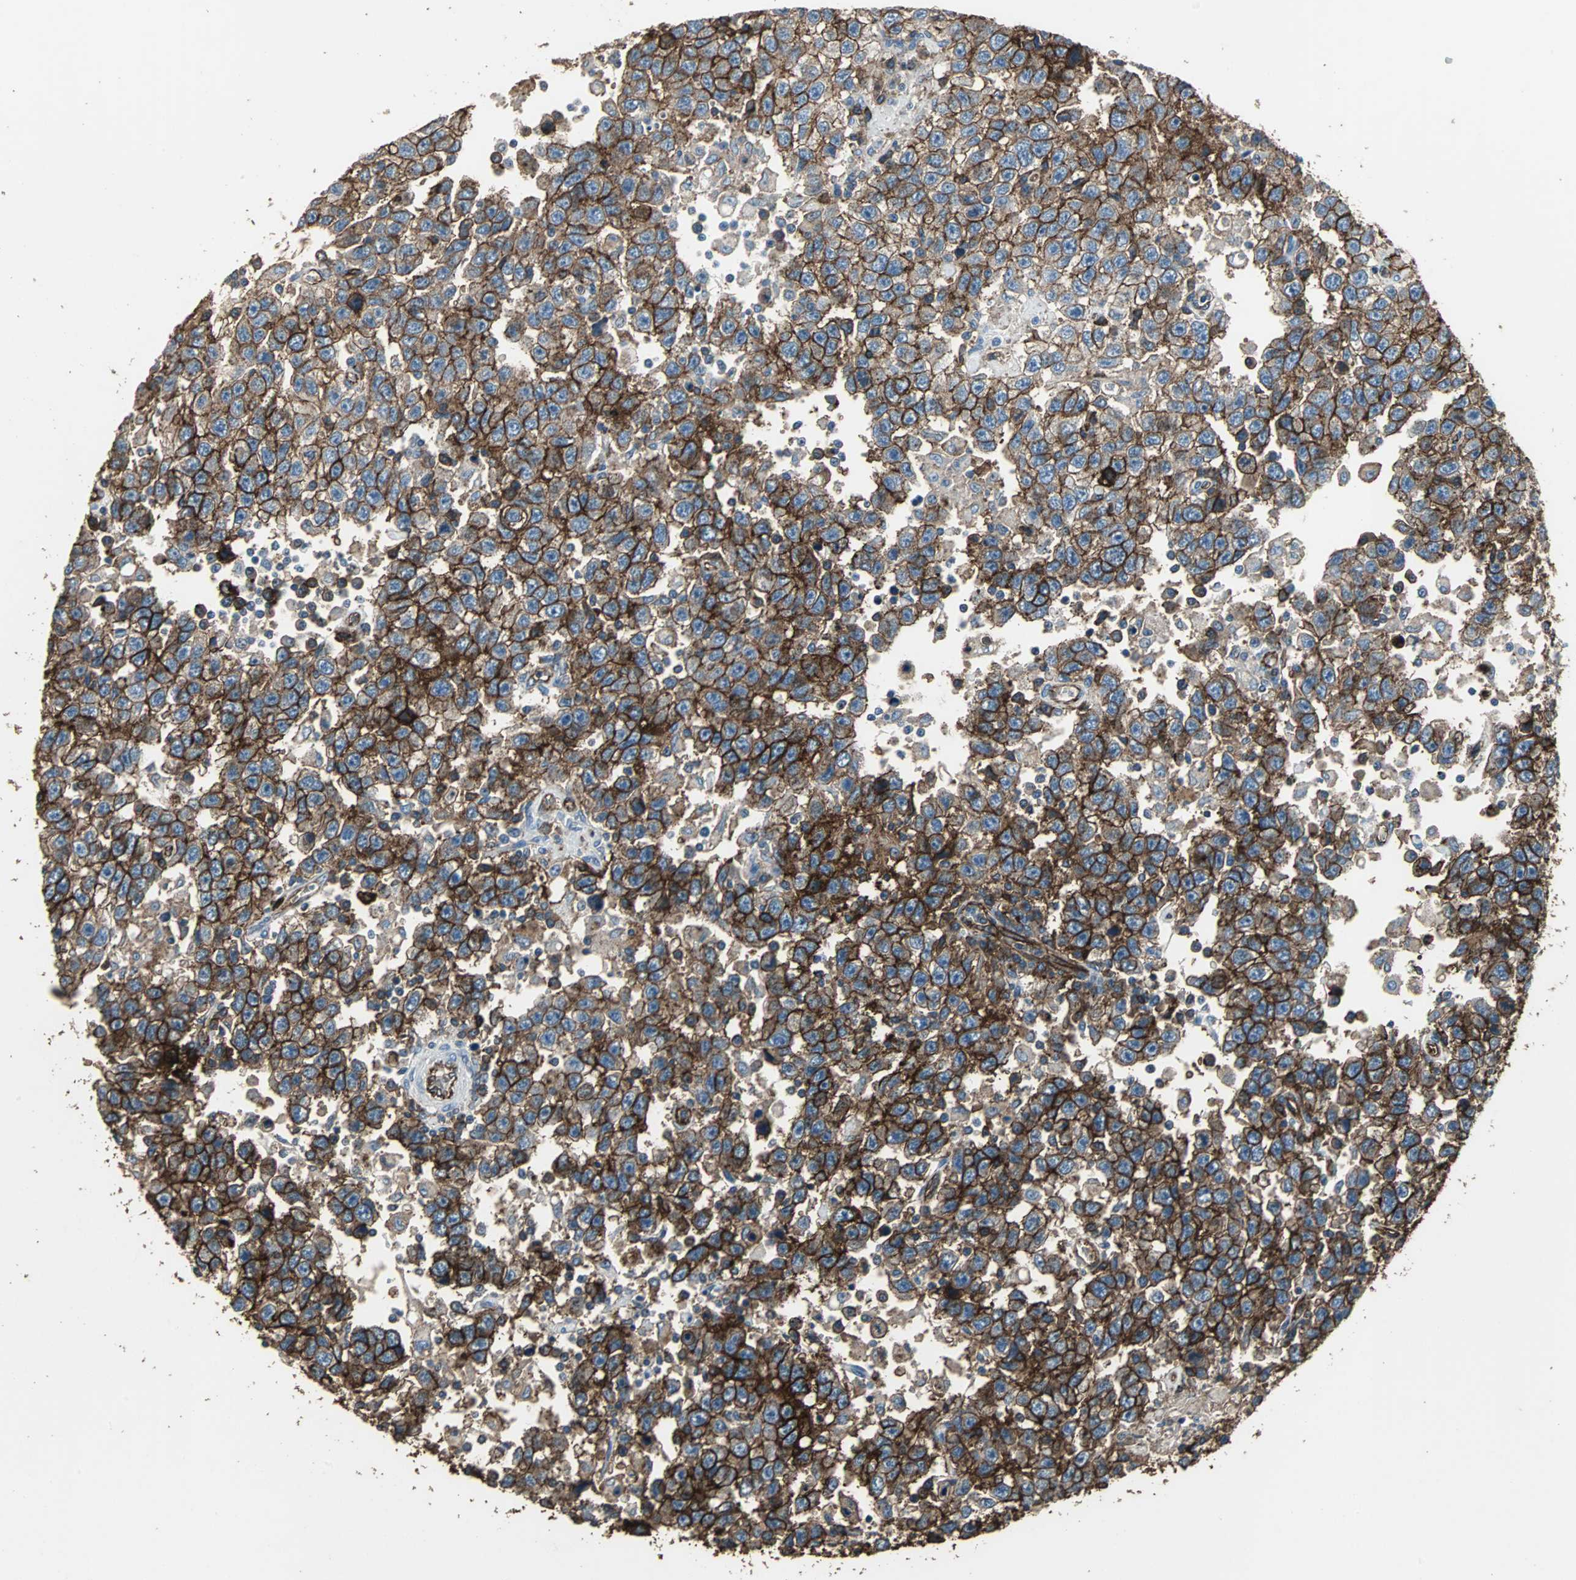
{"staining": {"intensity": "strong", "quantity": ">75%", "location": "cytoplasmic/membranous"}, "tissue": "testis cancer", "cell_type": "Tumor cells", "image_type": "cancer", "snomed": [{"axis": "morphology", "description": "Seminoma, NOS"}, {"axis": "topography", "description": "Testis"}], "caption": "Immunohistochemical staining of testis cancer demonstrates high levels of strong cytoplasmic/membranous expression in approximately >75% of tumor cells. Immunohistochemistry (ihc) stains the protein in brown and the nuclei are stained blue.", "gene": "F11R", "patient": {"sex": "male", "age": 41}}